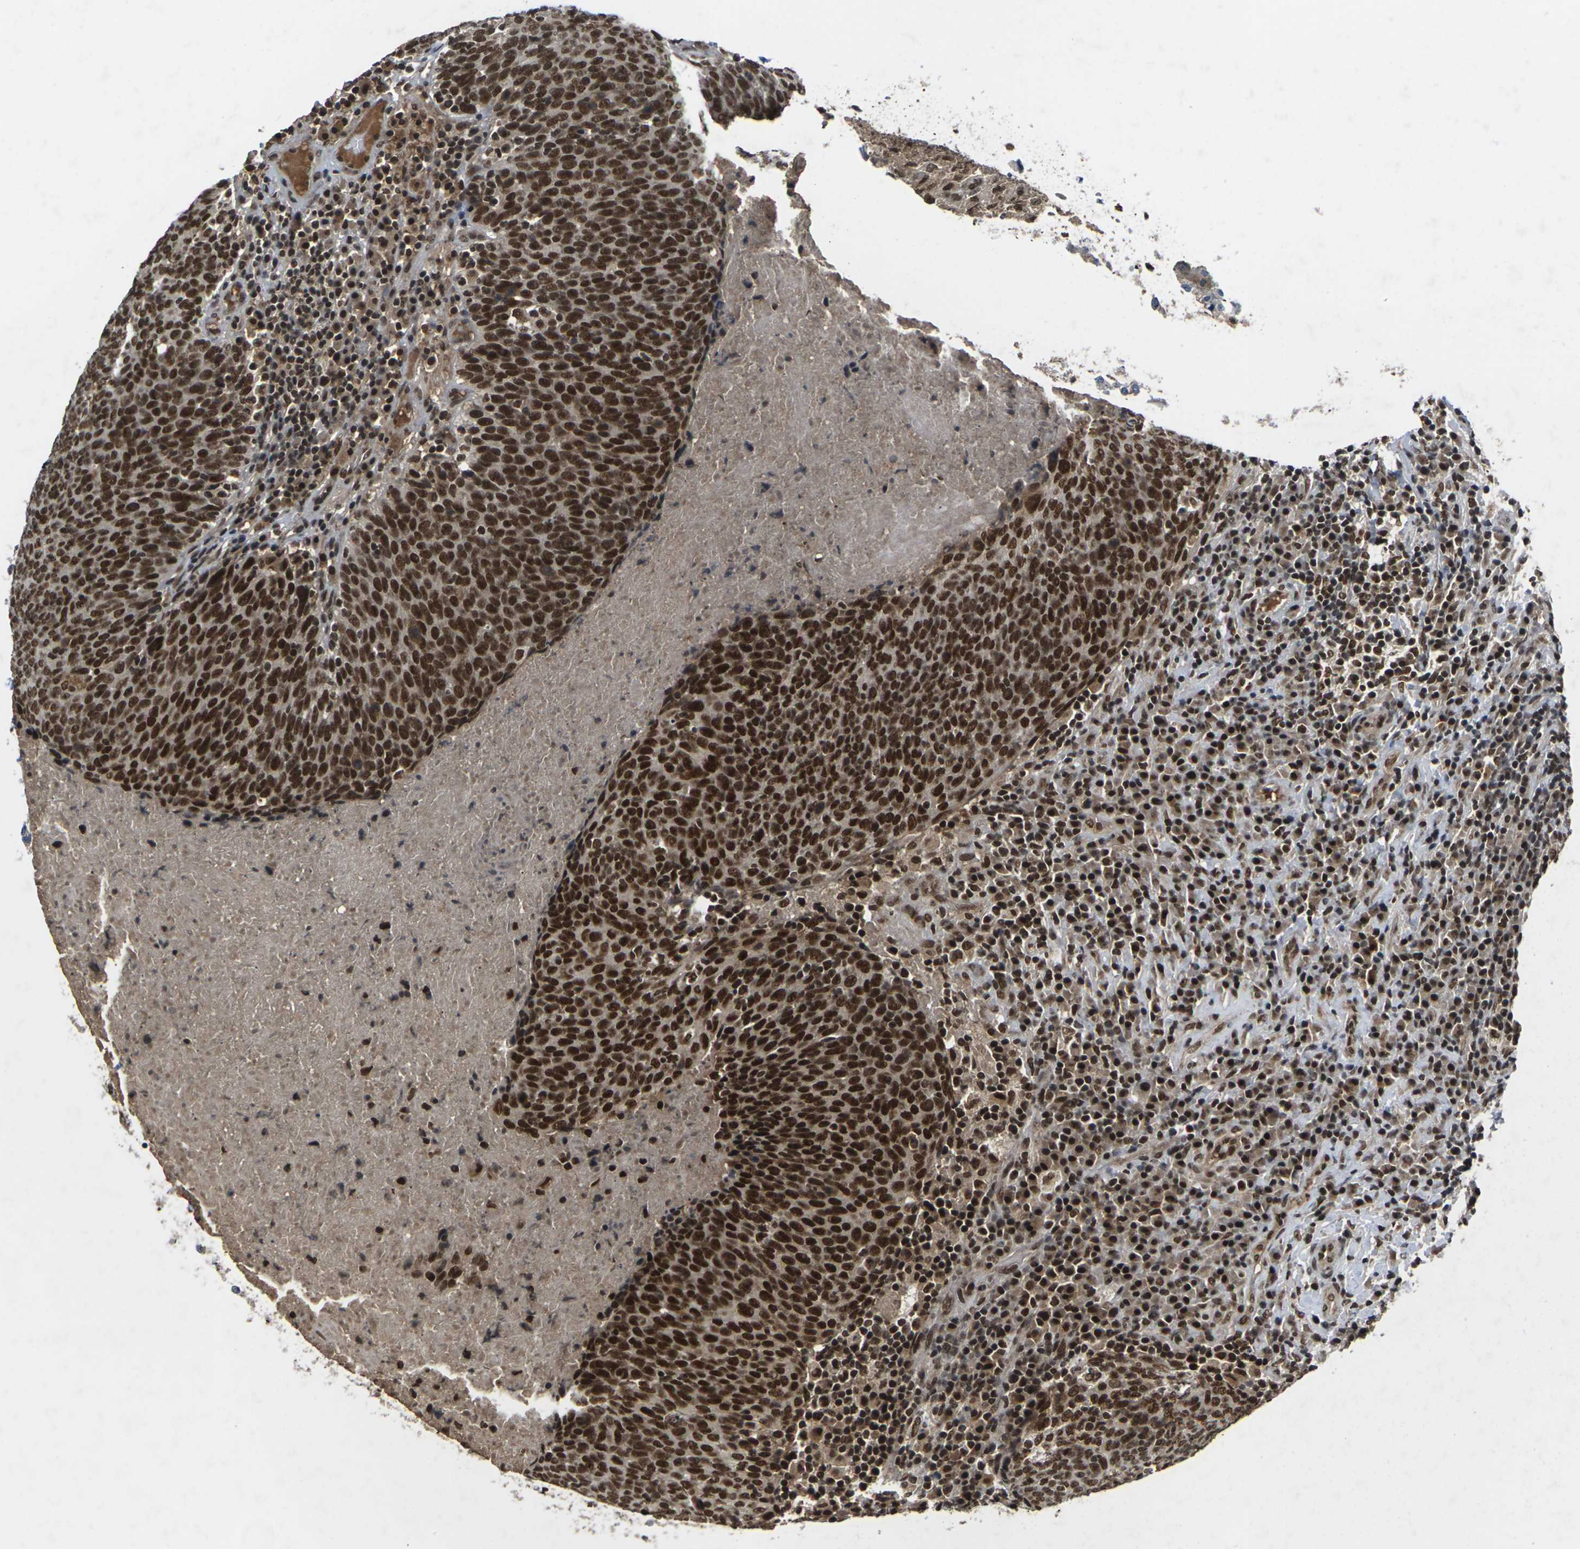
{"staining": {"intensity": "strong", "quantity": ">75%", "location": "cytoplasmic/membranous,nuclear"}, "tissue": "head and neck cancer", "cell_type": "Tumor cells", "image_type": "cancer", "snomed": [{"axis": "morphology", "description": "Squamous cell carcinoma, NOS"}, {"axis": "morphology", "description": "Squamous cell carcinoma, metastatic, NOS"}, {"axis": "topography", "description": "Lymph node"}, {"axis": "topography", "description": "Head-Neck"}], "caption": "Protein expression analysis of head and neck cancer (squamous cell carcinoma) displays strong cytoplasmic/membranous and nuclear staining in about >75% of tumor cells.", "gene": "NELFA", "patient": {"sex": "male", "age": 62}}